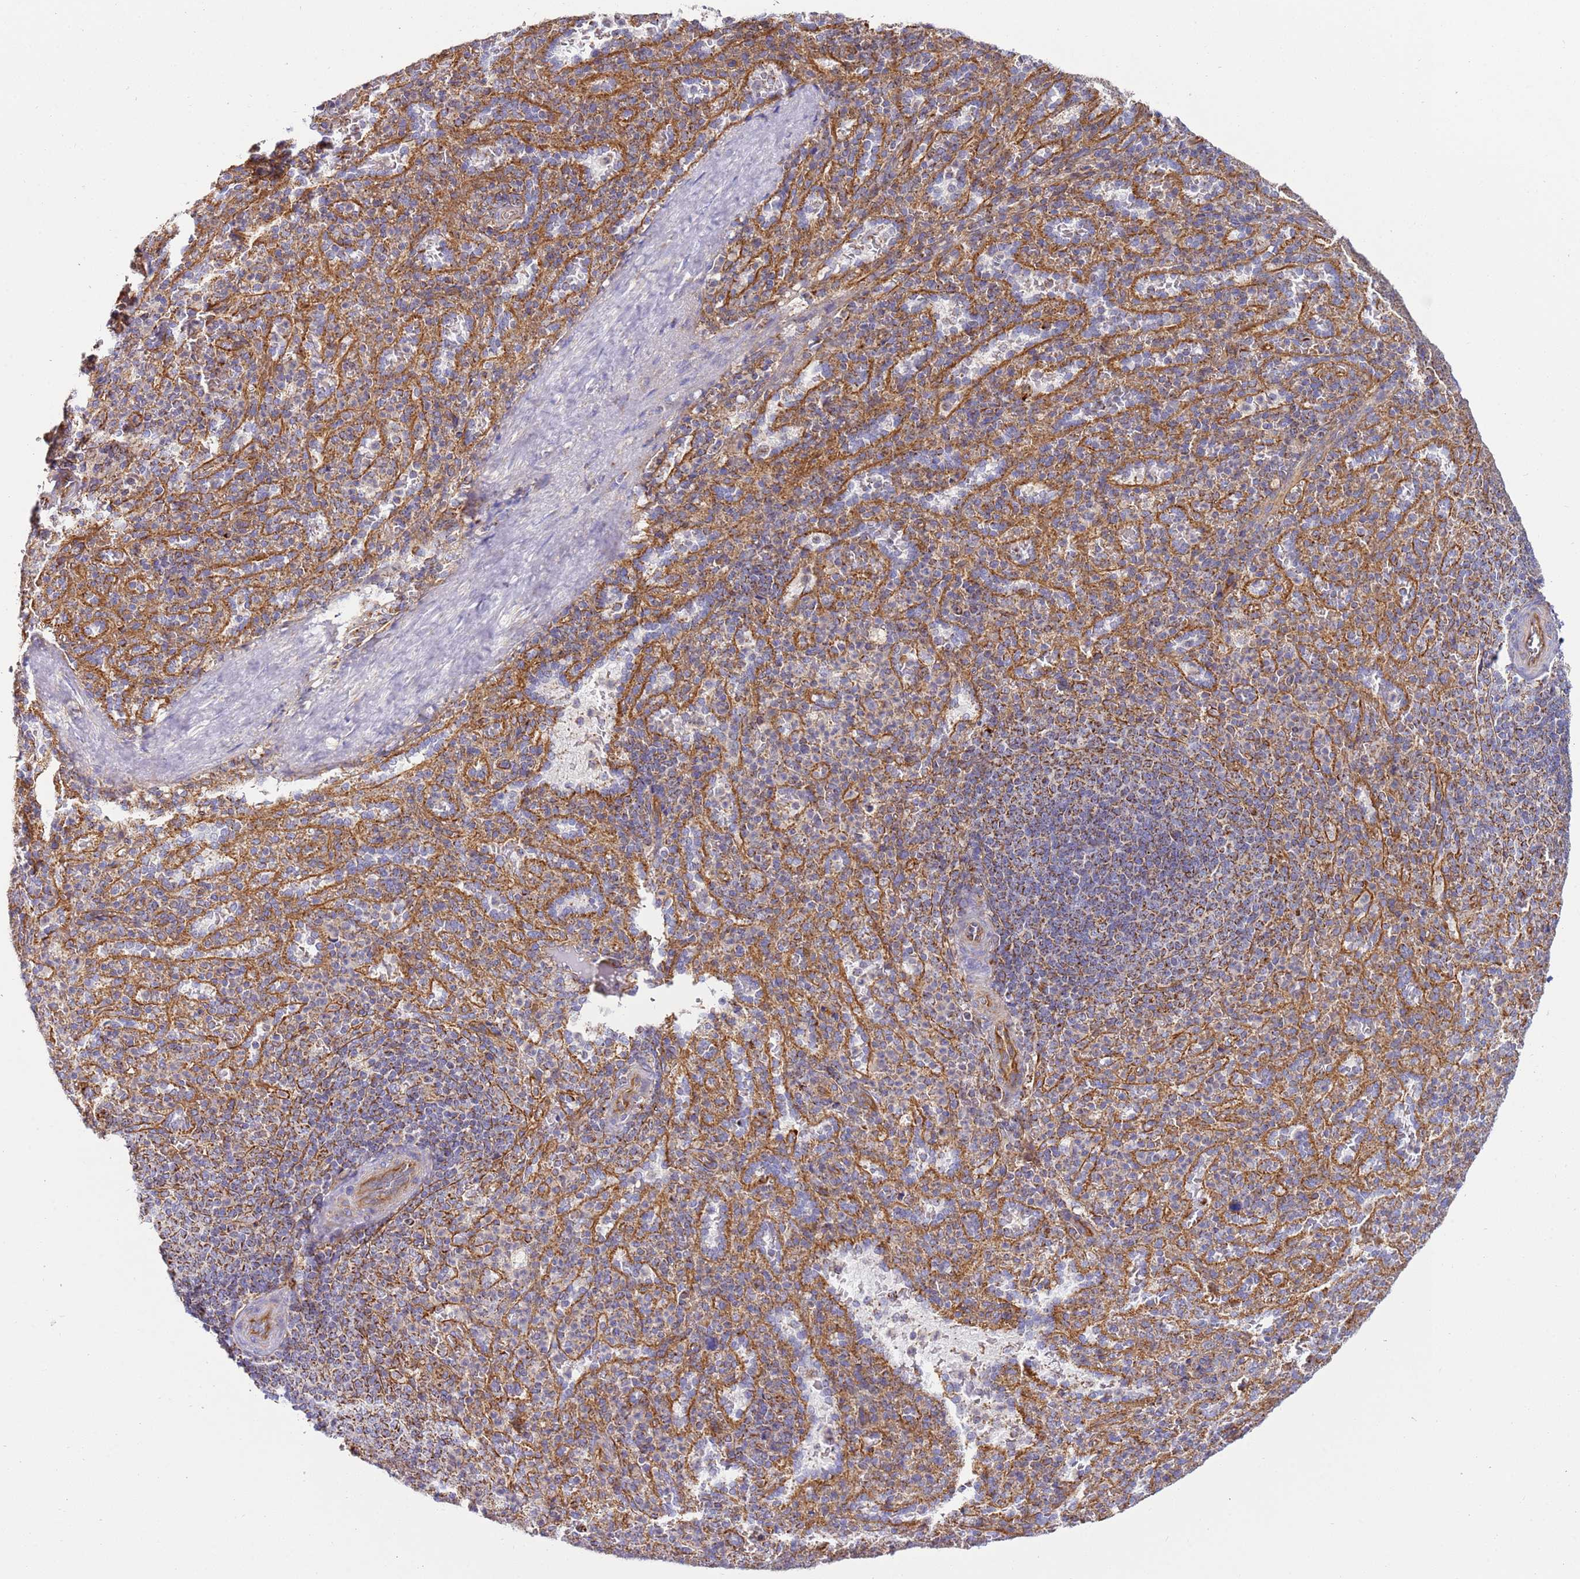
{"staining": {"intensity": "moderate", "quantity": "<25%", "location": "cytoplasmic/membranous"}, "tissue": "spleen", "cell_type": "Cells in red pulp", "image_type": "normal", "snomed": [{"axis": "morphology", "description": "Normal tissue, NOS"}, {"axis": "topography", "description": "Spleen"}], "caption": "Cells in red pulp display low levels of moderate cytoplasmic/membranous staining in approximately <25% of cells in benign spleen. Nuclei are stained in blue.", "gene": "MRPL20", "patient": {"sex": "female", "age": 21}}